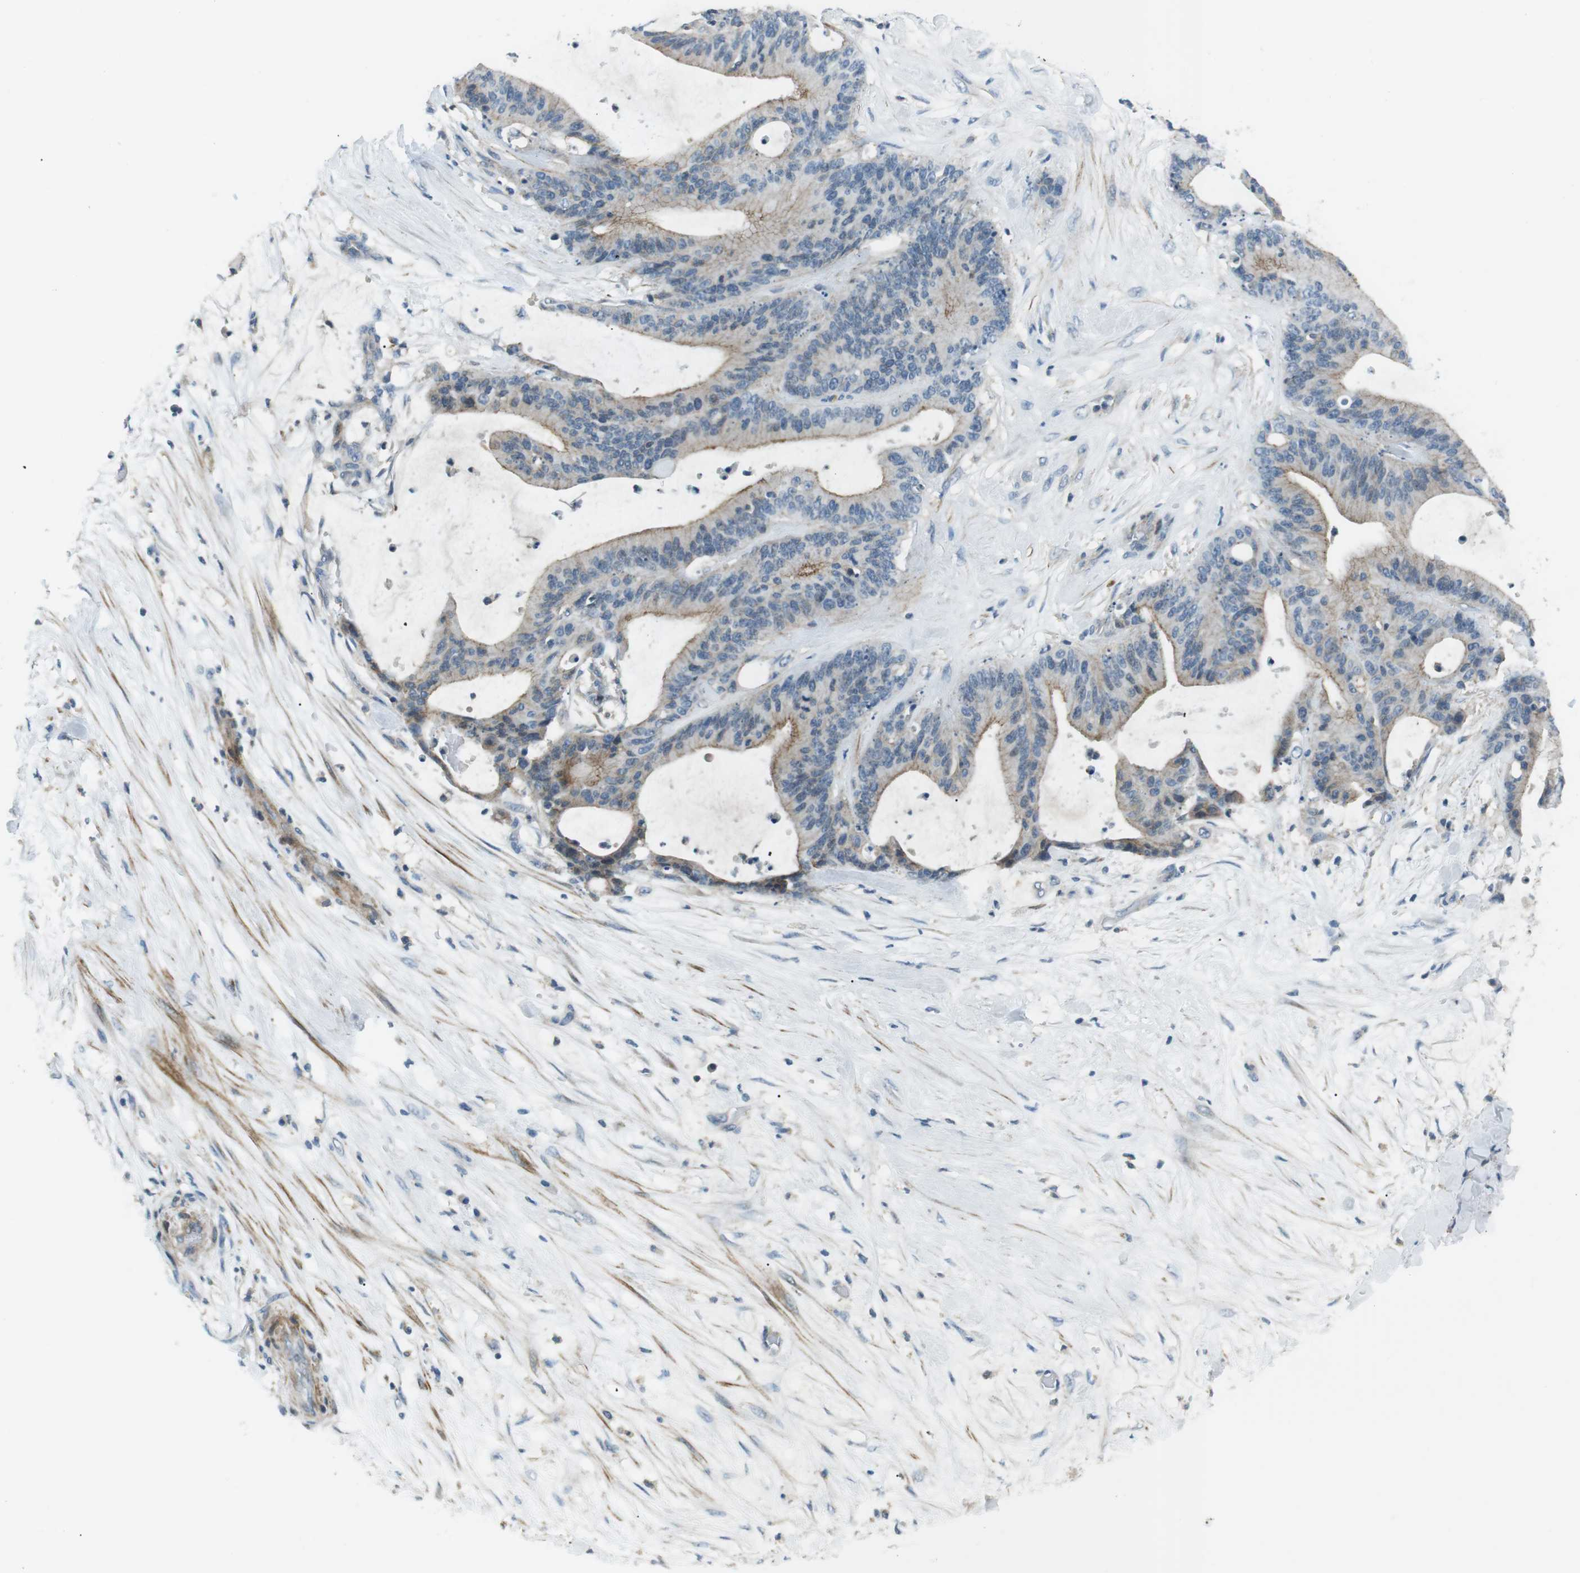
{"staining": {"intensity": "moderate", "quantity": "<25%", "location": "cytoplasmic/membranous"}, "tissue": "liver cancer", "cell_type": "Tumor cells", "image_type": "cancer", "snomed": [{"axis": "morphology", "description": "Cholangiocarcinoma"}, {"axis": "topography", "description": "Liver"}], "caption": "This histopathology image exhibits immunohistochemistry (IHC) staining of human liver cancer (cholangiocarcinoma), with low moderate cytoplasmic/membranous staining in about <25% of tumor cells.", "gene": "ARVCF", "patient": {"sex": "female", "age": 73}}